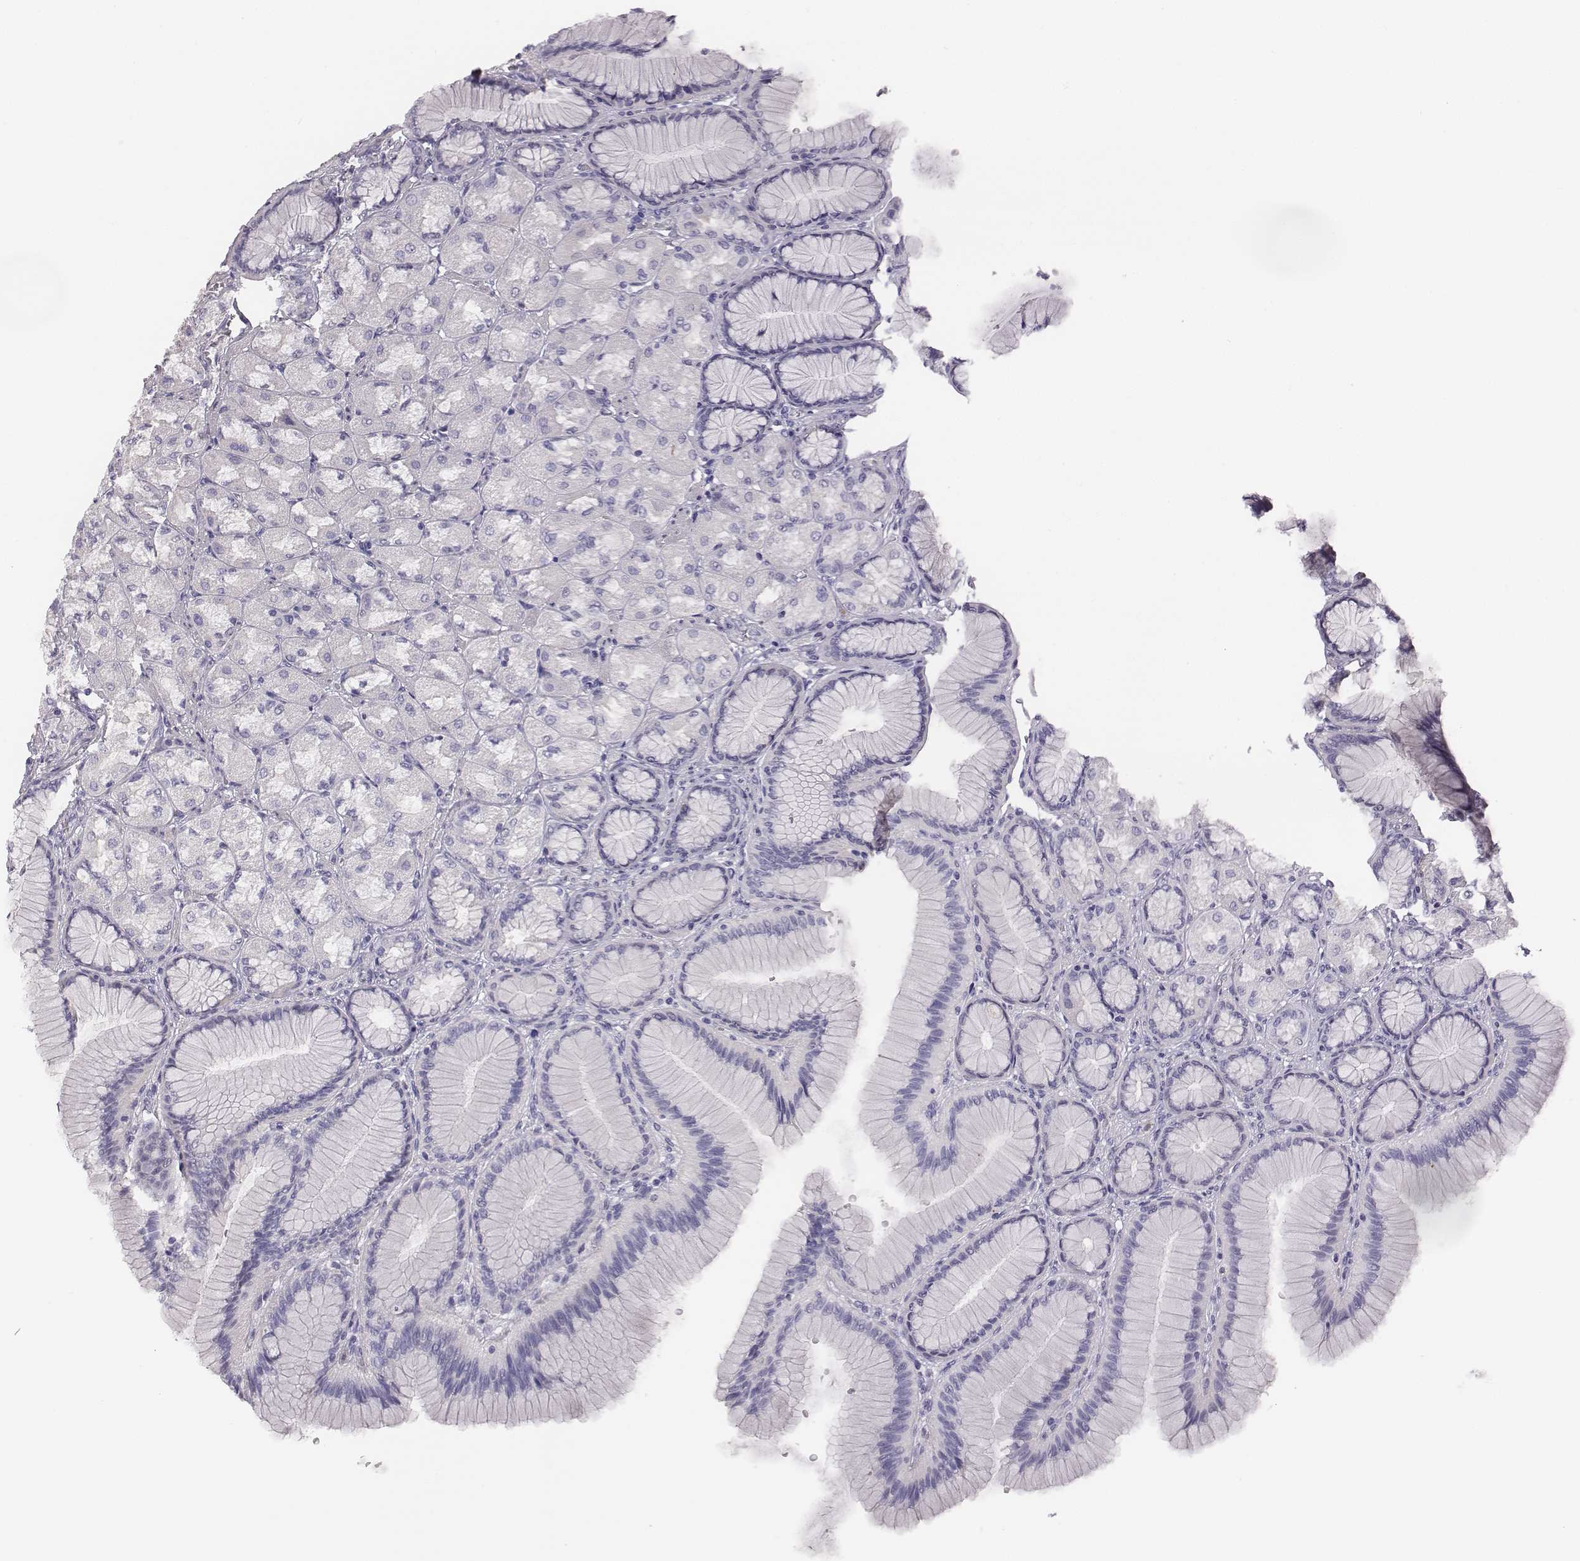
{"staining": {"intensity": "negative", "quantity": "none", "location": "none"}, "tissue": "stomach", "cell_type": "Glandular cells", "image_type": "normal", "snomed": [{"axis": "morphology", "description": "Normal tissue, NOS"}, {"axis": "morphology", "description": "Adenocarcinoma, NOS"}, {"axis": "morphology", "description": "Adenocarcinoma, High grade"}, {"axis": "topography", "description": "Stomach, upper"}, {"axis": "topography", "description": "Stomach"}], "caption": "The IHC micrograph has no significant positivity in glandular cells of stomach.", "gene": "ADAM7", "patient": {"sex": "female", "age": 65}}